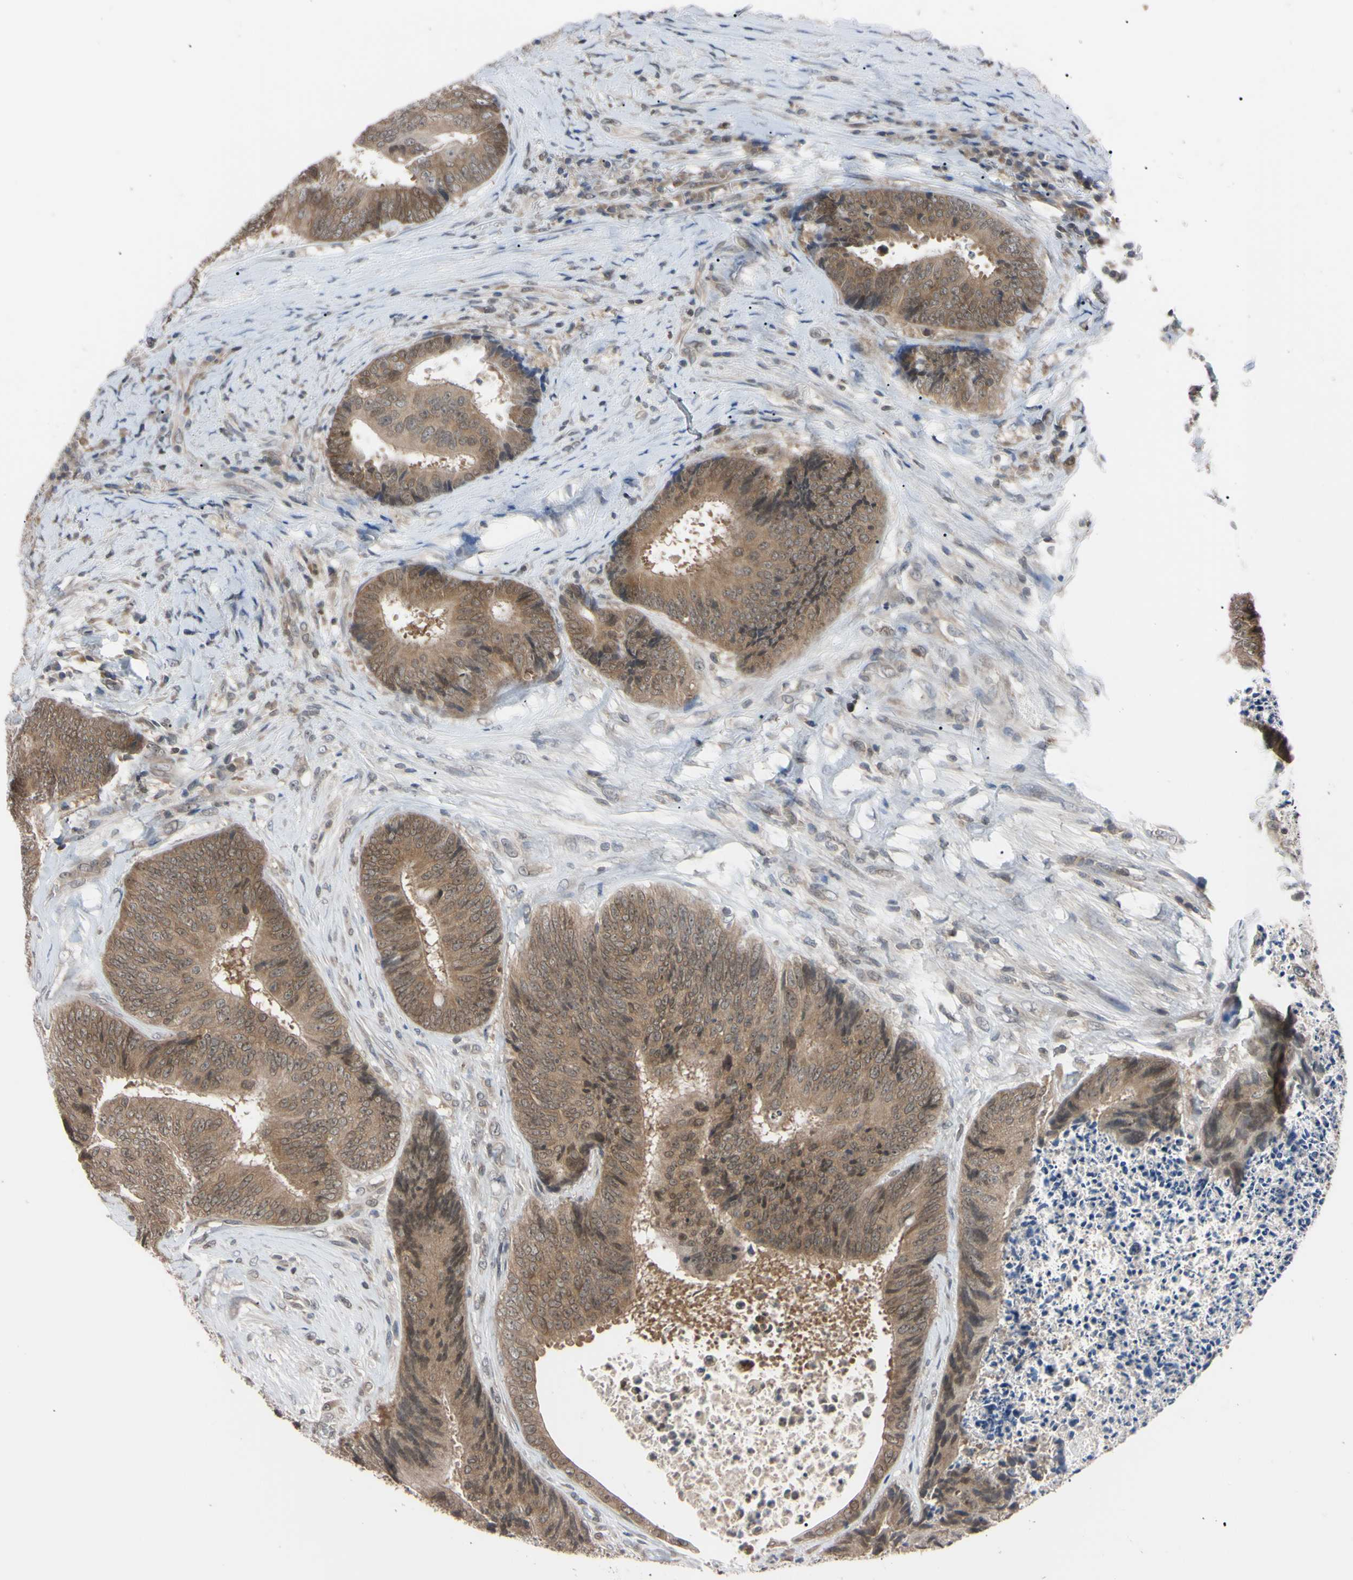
{"staining": {"intensity": "moderate", "quantity": ">75%", "location": "cytoplasmic/membranous"}, "tissue": "colorectal cancer", "cell_type": "Tumor cells", "image_type": "cancer", "snomed": [{"axis": "morphology", "description": "Adenocarcinoma, NOS"}, {"axis": "topography", "description": "Rectum"}], "caption": "Immunohistochemistry (IHC) image of human colorectal cancer (adenocarcinoma) stained for a protein (brown), which demonstrates medium levels of moderate cytoplasmic/membranous staining in about >75% of tumor cells.", "gene": "UBE2I", "patient": {"sex": "male", "age": 72}}